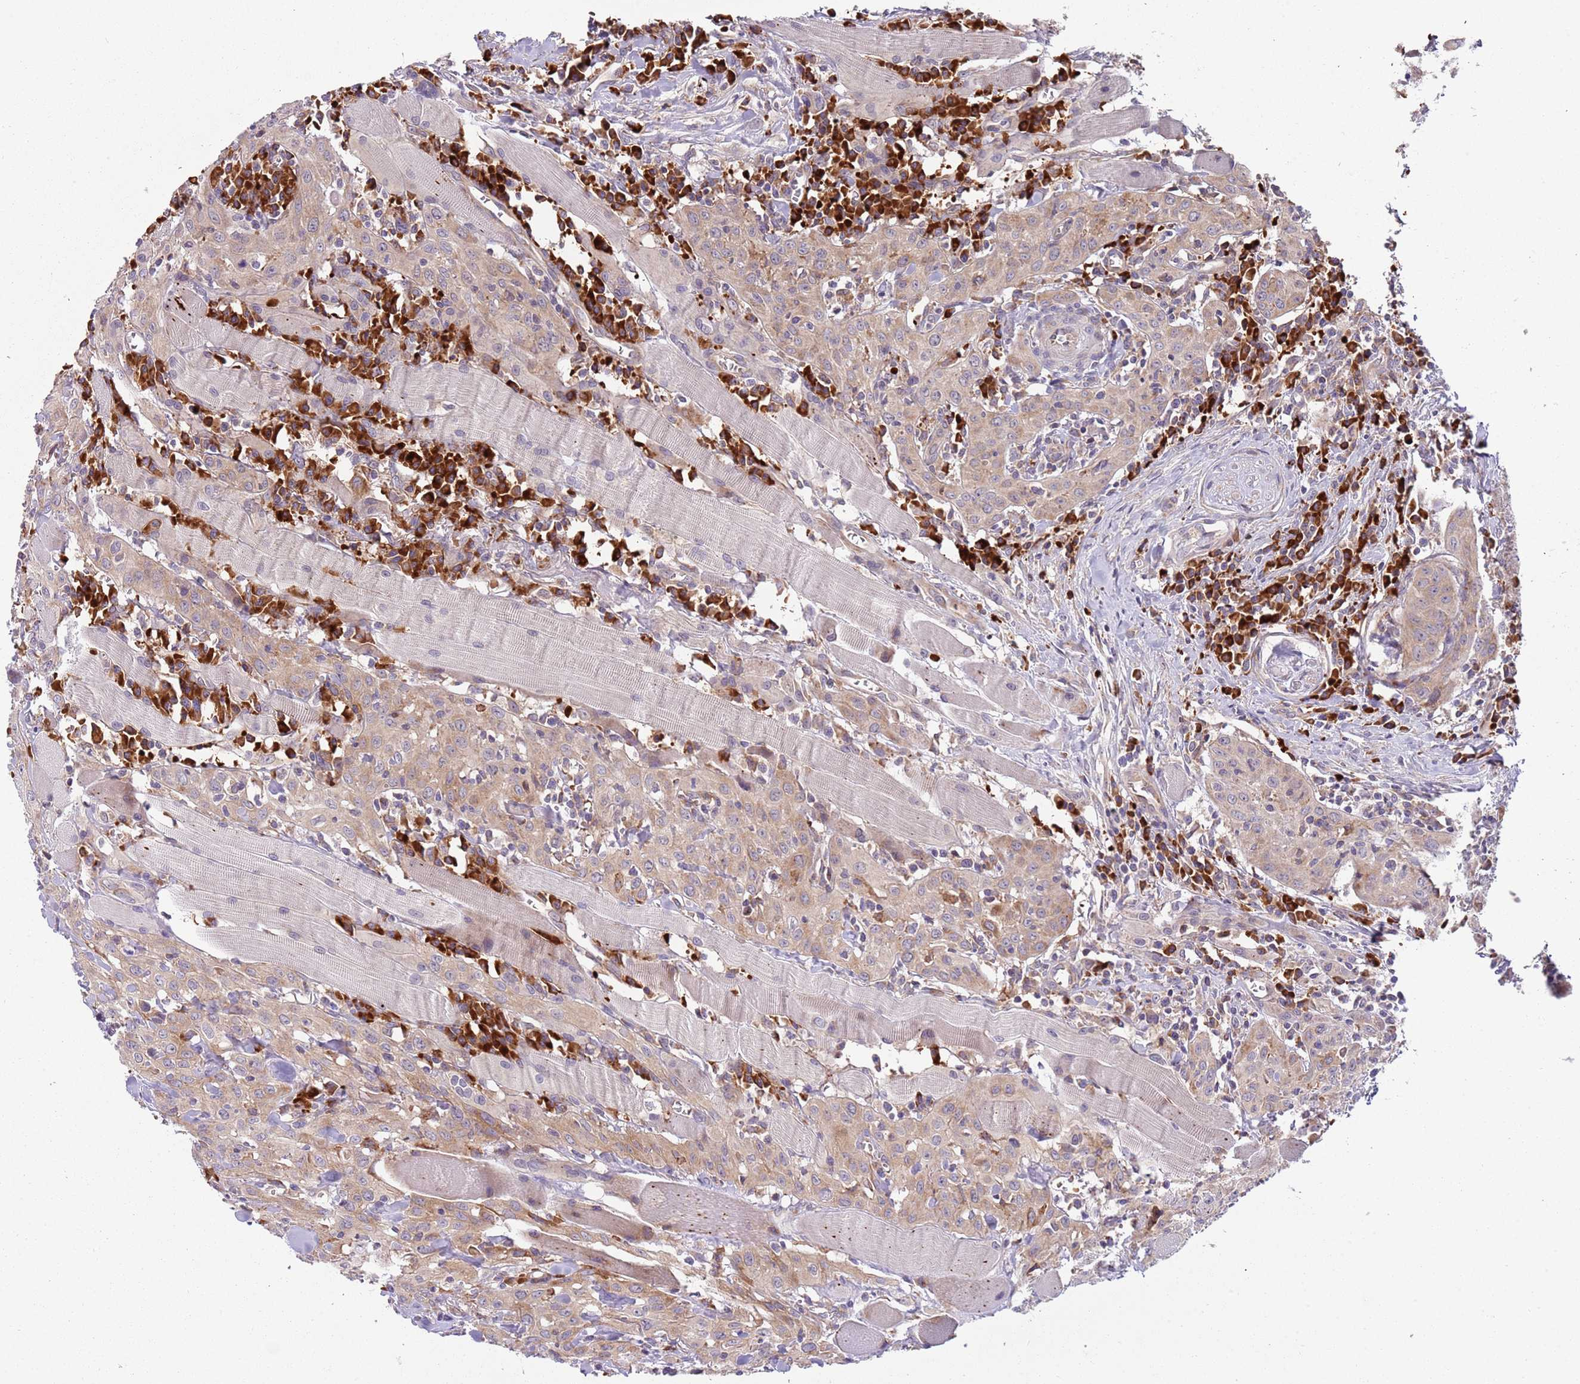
{"staining": {"intensity": "weak", "quantity": ">75%", "location": "cytoplasmic/membranous"}, "tissue": "head and neck cancer", "cell_type": "Tumor cells", "image_type": "cancer", "snomed": [{"axis": "morphology", "description": "Squamous cell carcinoma, NOS"}, {"axis": "topography", "description": "Oral tissue"}, {"axis": "topography", "description": "Head-Neck"}], "caption": "Human squamous cell carcinoma (head and neck) stained with a protein marker displays weak staining in tumor cells.", "gene": "VWCE", "patient": {"sex": "female", "age": 70}}